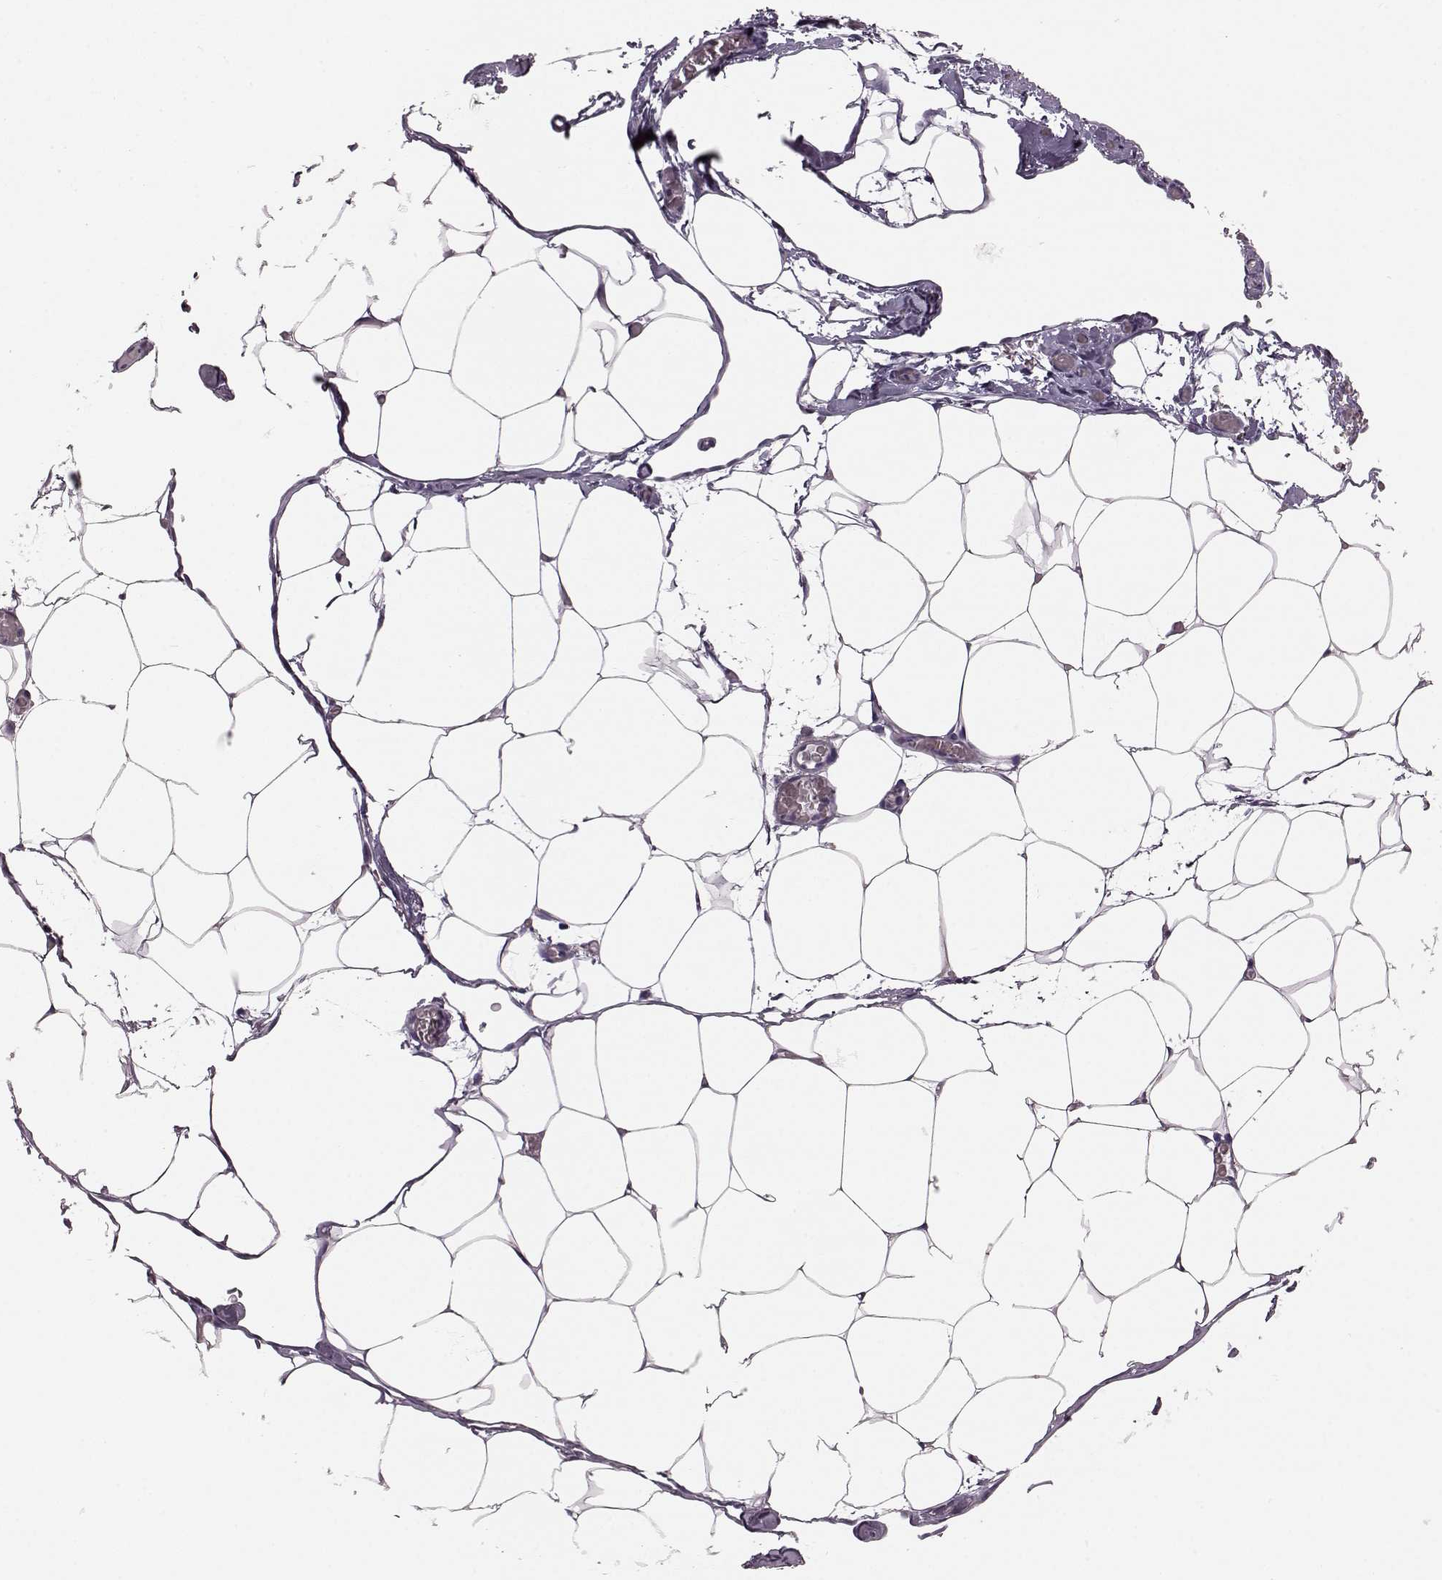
{"staining": {"intensity": "negative", "quantity": "none", "location": "none"}, "tissue": "adipose tissue", "cell_type": "Adipocytes", "image_type": "normal", "snomed": [{"axis": "morphology", "description": "Normal tissue, NOS"}, {"axis": "topography", "description": "Adipose tissue"}], "caption": "IHC of normal human adipose tissue displays no staining in adipocytes. (IHC, brightfield microscopy, high magnification).", "gene": "GRK1", "patient": {"sex": "male", "age": 57}}